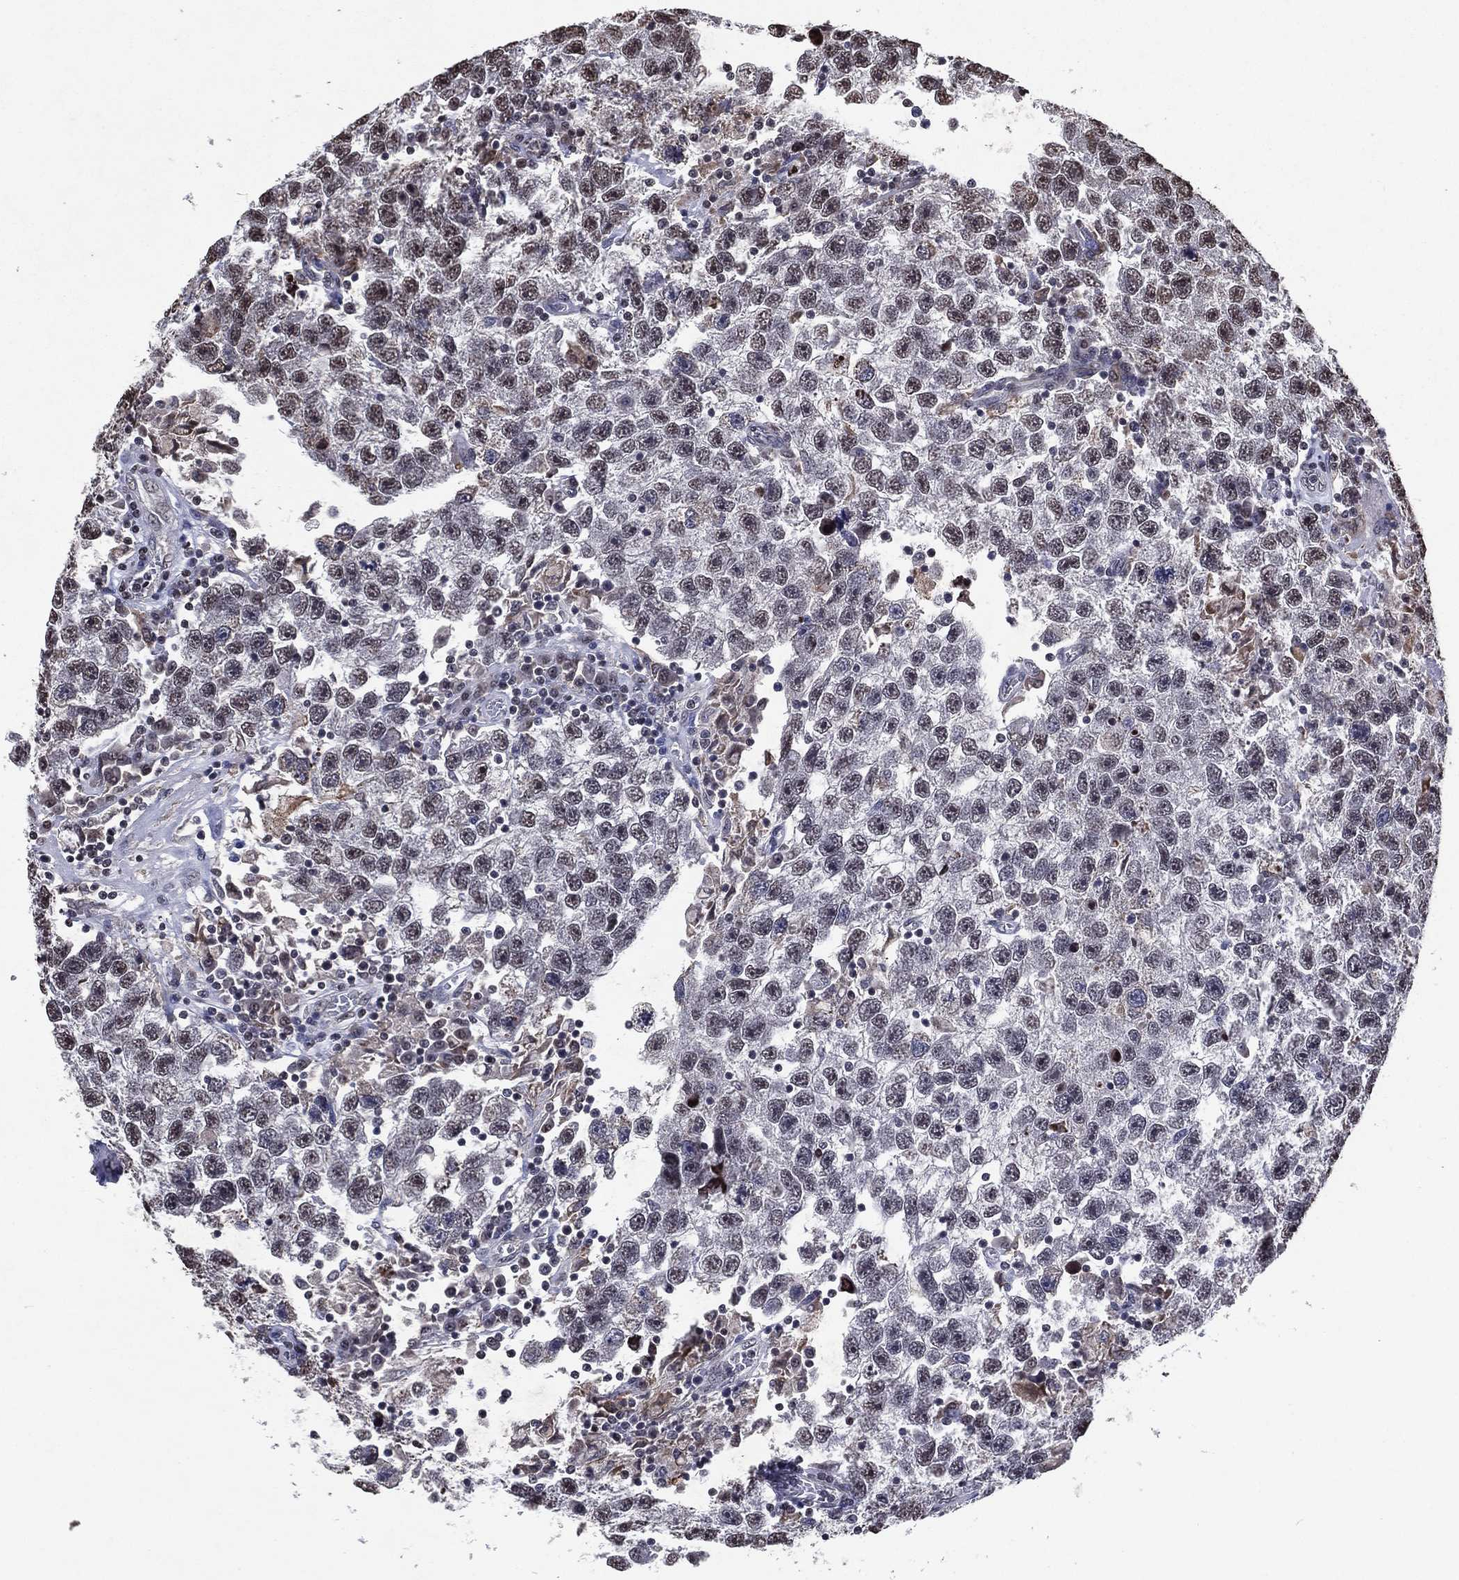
{"staining": {"intensity": "moderate", "quantity": "<25%", "location": "nuclear"}, "tissue": "testis cancer", "cell_type": "Tumor cells", "image_type": "cancer", "snomed": [{"axis": "morphology", "description": "Seminoma, NOS"}, {"axis": "topography", "description": "Testis"}], "caption": "Immunohistochemistry (IHC) image of neoplastic tissue: human testis seminoma stained using immunohistochemistry demonstrates low levels of moderate protein expression localized specifically in the nuclear of tumor cells, appearing as a nuclear brown color.", "gene": "ZBTB42", "patient": {"sex": "male", "age": 26}}